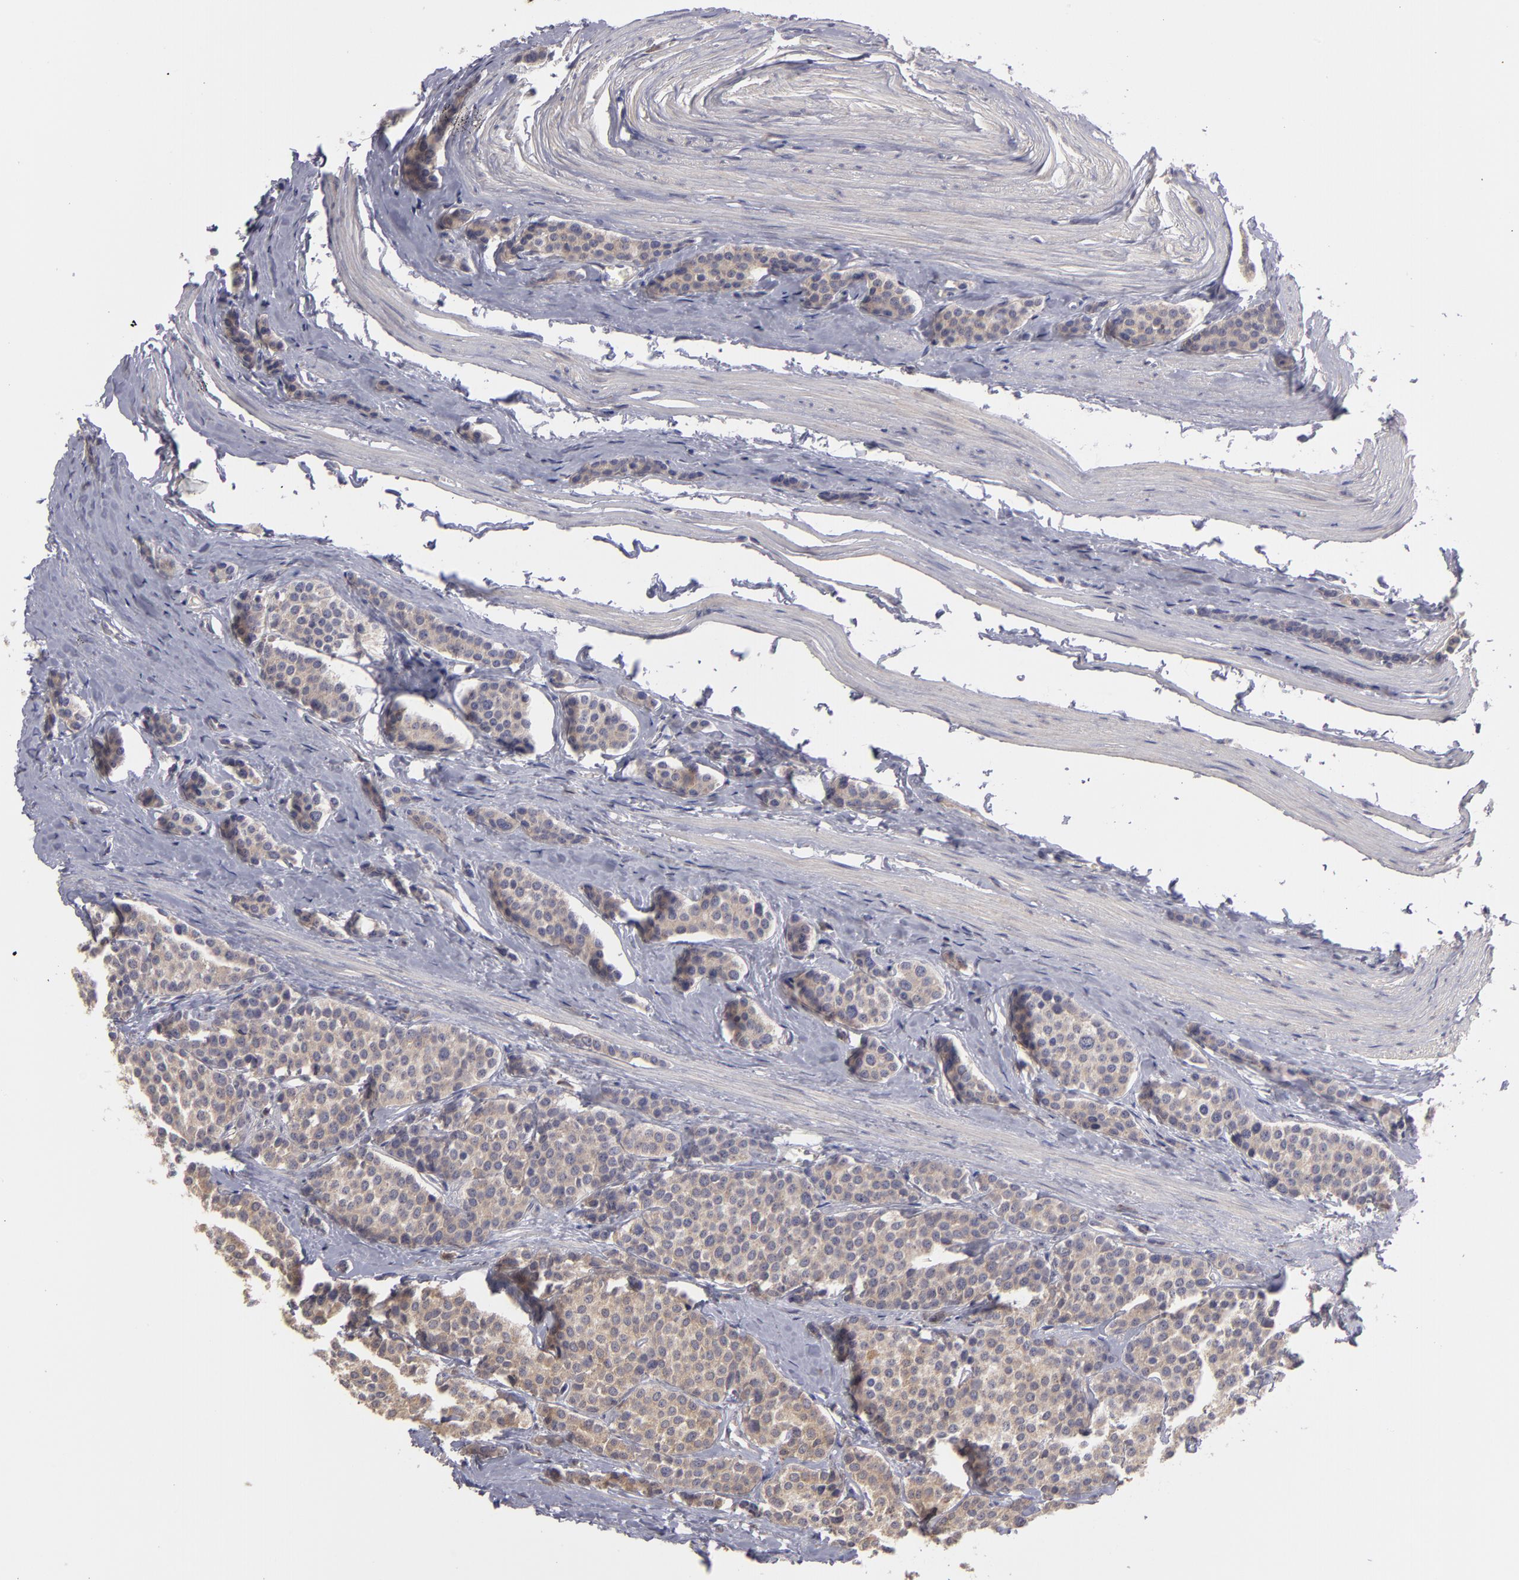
{"staining": {"intensity": "moderate", "quantity": ">75%", "location": "cytoplasmic/membranous"}, "tissue": "carcinoid", "cell_type": "Tumor cells", "image_type": "cancer", "snomed": [{"axis": "morphology", "description": "Carcinoid, malignant, NOS"}, {"axis": "topography", "description": "Small intestine"}], "caption": "Carcinoid stained with a brown dye demonstrates moderate cytoplasmic/membranous positive expression in approximately >75% of tumor cells.", "gene": "MTHFD1", "patient": {"sex": "male", "age": 60}}